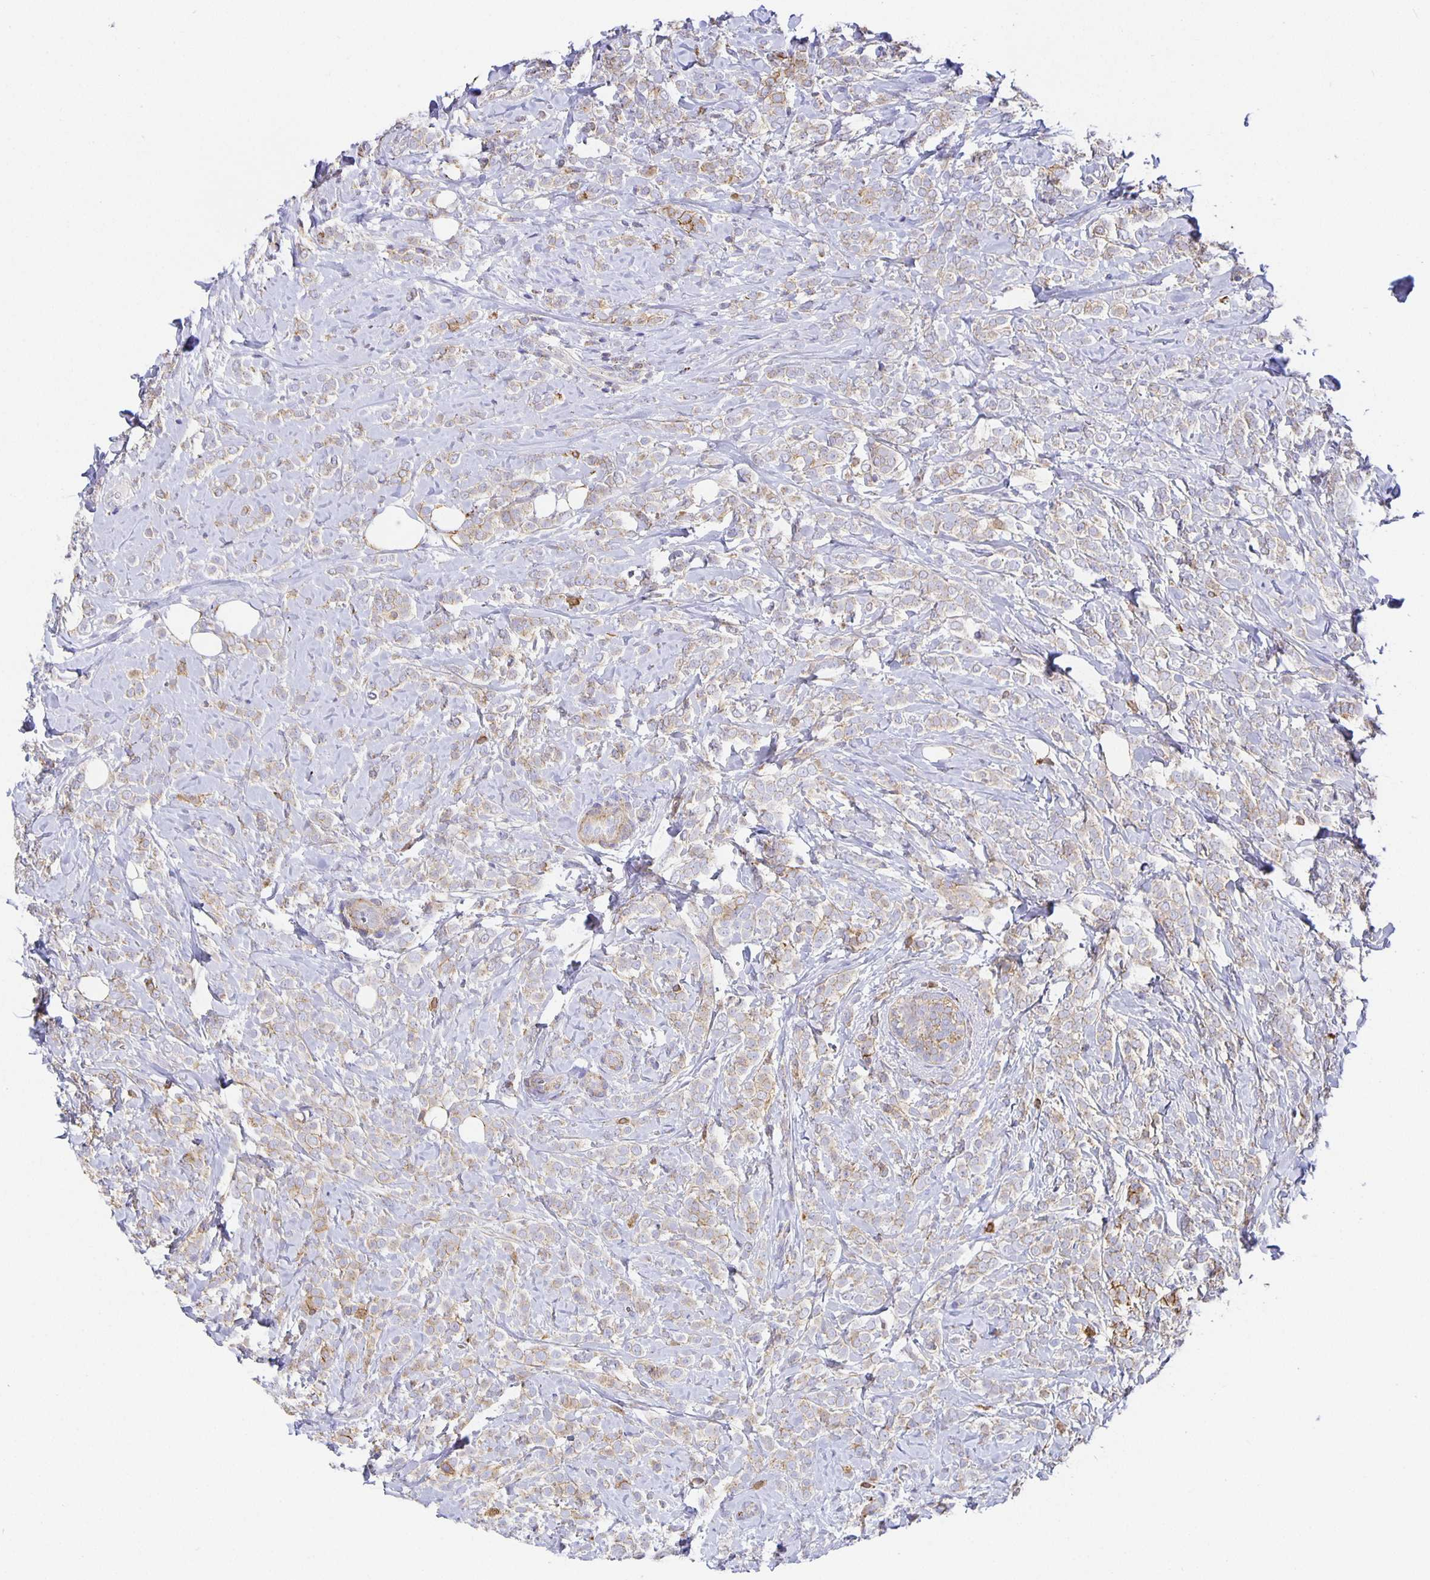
{"staining": {"intensity": "weak", "quantity": "25%-75%", "location": "cytoplasmic/membranous"}, "tissue": "breast cancer", "cell_type": "Tumor cells", "image_type": "cancer", "snomed": [{"axis": "morphology", "description": "Lobular carcinoma"}, {"axis": "topography", "description": "Breast"}], "caption": "Immunohistochemistry (IHC) of human breast cancer (lobular carcinoma) shows low levels of weak cytoplasmic/membranous expression in approximately 25%-75% of tumor cells.", "gene": "FLRT3", "patient": {"sex": "female", "age": 49}}